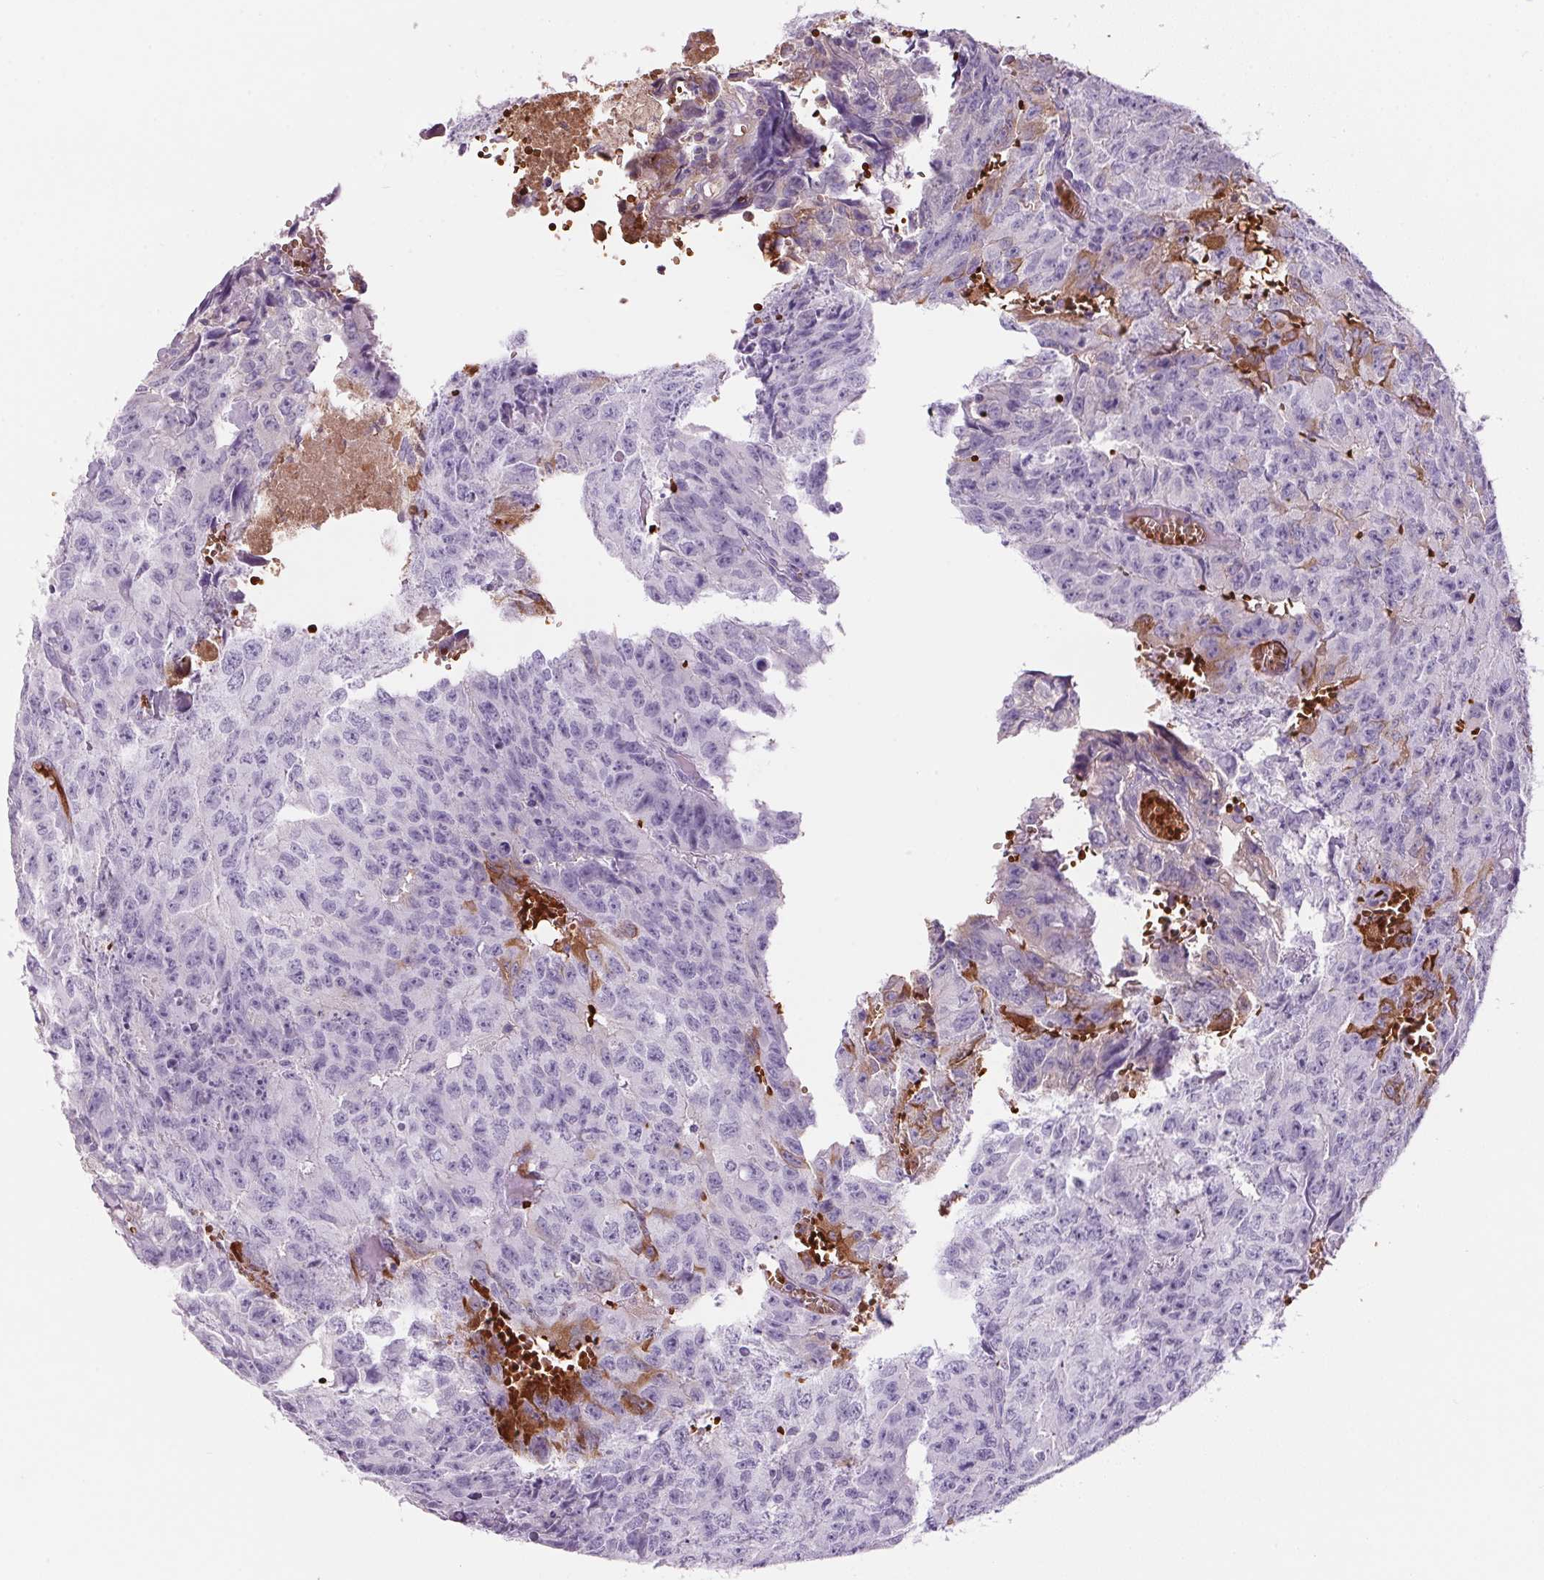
{"staining": {"intensity": "negative", "quantity": "none", "location": "none"}, "tissue": "testis cancer", "cell_type": "Tumor cells", "image_type": "cancer", "snomed": [{"axis": "morphology", "description": "Carcinoma, Embryonal, NOS"}, {"axis": "morphology", "description": "Teratoma, malignant, NOS"}, {"axis": "topography", "description": "Testis"}], "caption": "Tumor cells show no significant positivity in testis cancer (embryonal carcinoma). (Stains: DAB immunohistochemistry (IHC) with hematoxylin counter stain, Microscopy: brightfield microscopy at high magnification).", "gene": "HBQ1", "patient": {"sex": "male", "age": 24}}